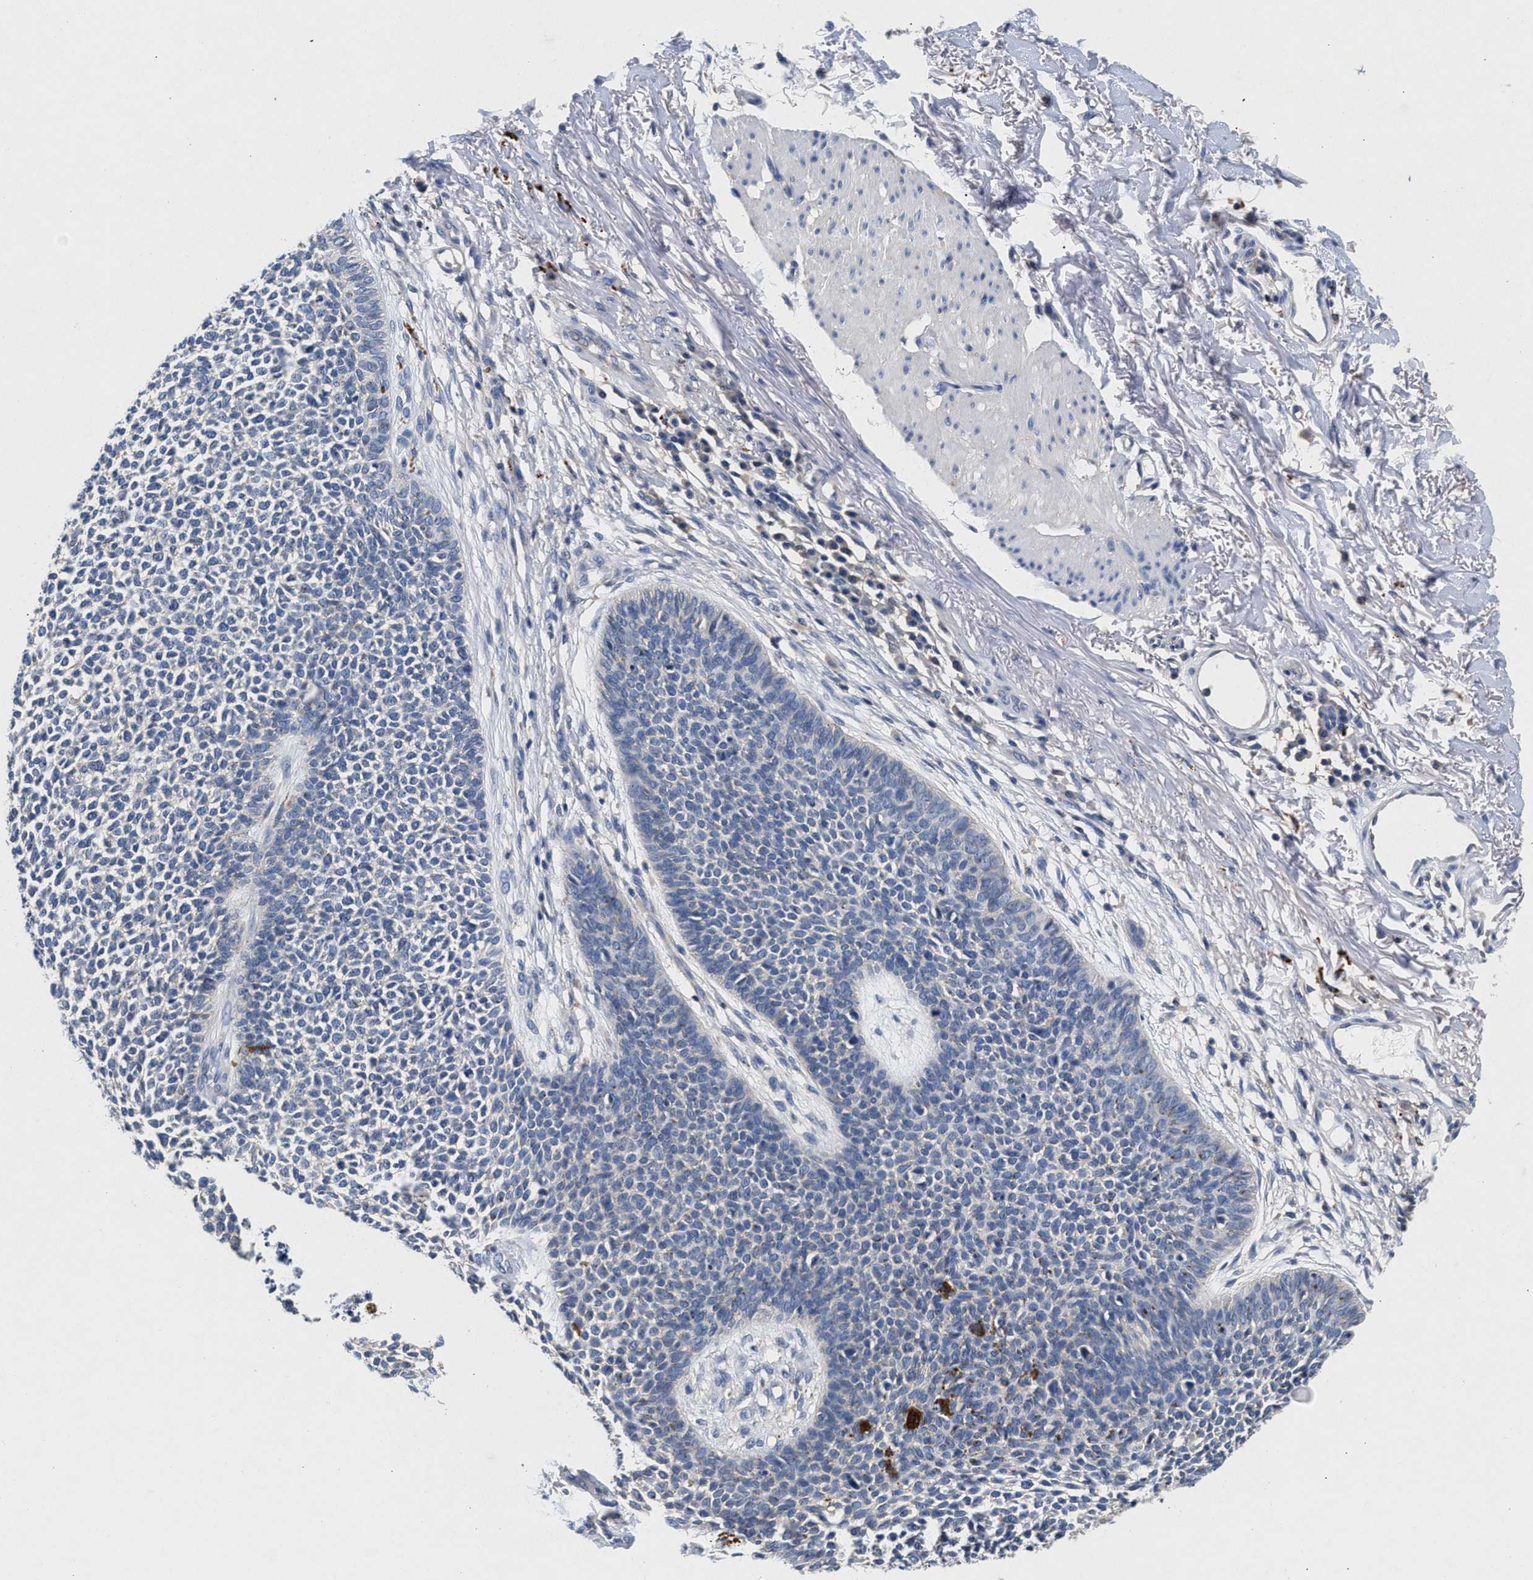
{"staining": {"intensity": "negative", "quantity": "none", "location": "none"}, "tissue": "skin cancer", "cell_type": "Tumor cells", "image_type": "cancer", "snomed": [{"axis": "morphology", "description": "Basal cell carcinoma"}, {"axis": "topography", "description": "Skin"}], "caption": "This is an immunohistochemistry (IHC) micrograph of skin cancer (basal cell carcinoma). There is no expression in tumor cells.", "gene": "GNAI3", "patient": {"sex": "female", "age": 84}}